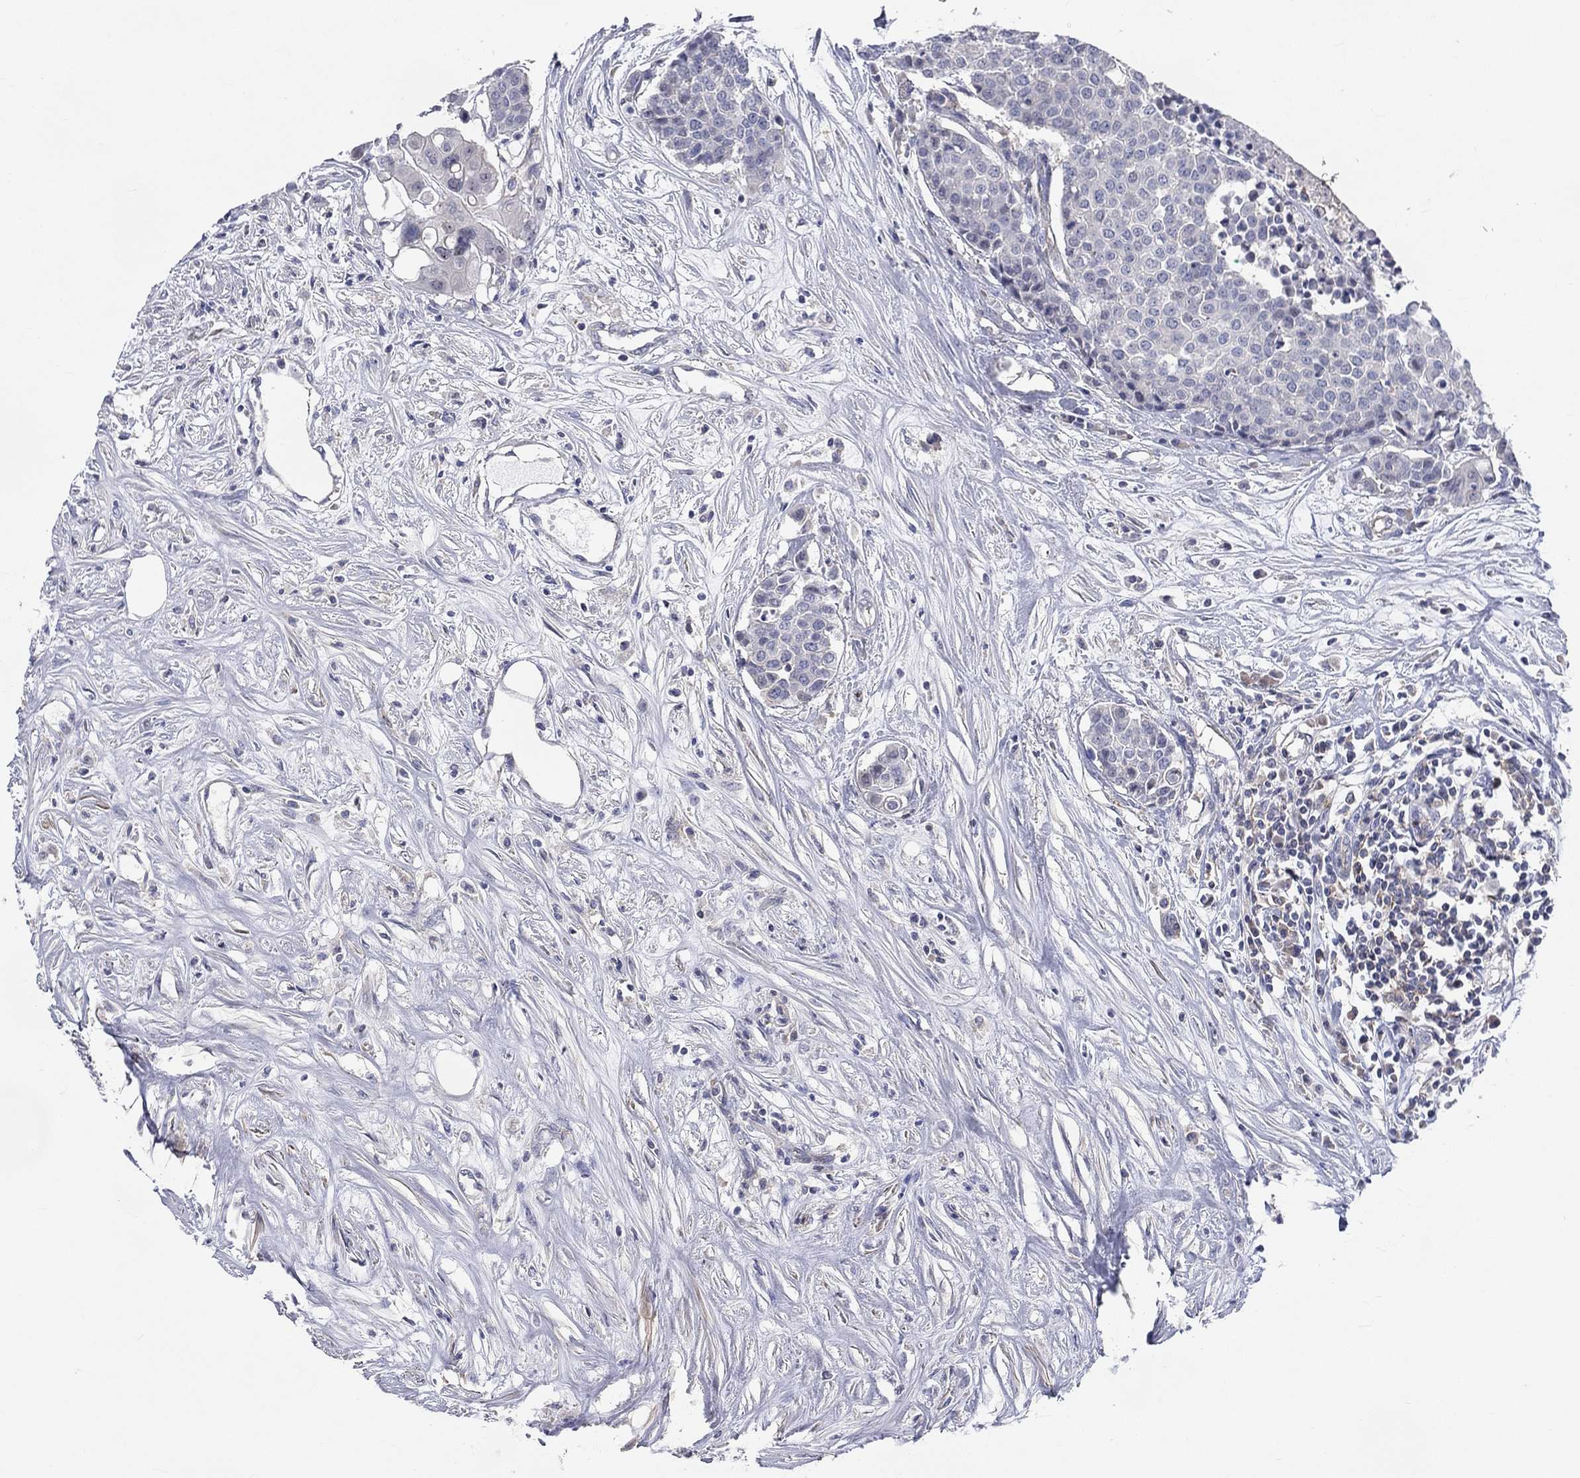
{"staining": {"intensity": "negative", "quantity": "none", "location": "none"}, "tissue": "carcinoid", "cell_type": "Tumor cells", "image_type": "cancer", "snomed": [{"axis": "morphology", "description": "Carcinoid, malignant, NOS"}, {"axis": "topography", "description": "Colon"}], "caption": "IHC of human carcinoid (malignant) demonstrates no positivity in tumor cells.", "gene": "PCDHGA10", "patient": {"sex": "male", "age": 81}}